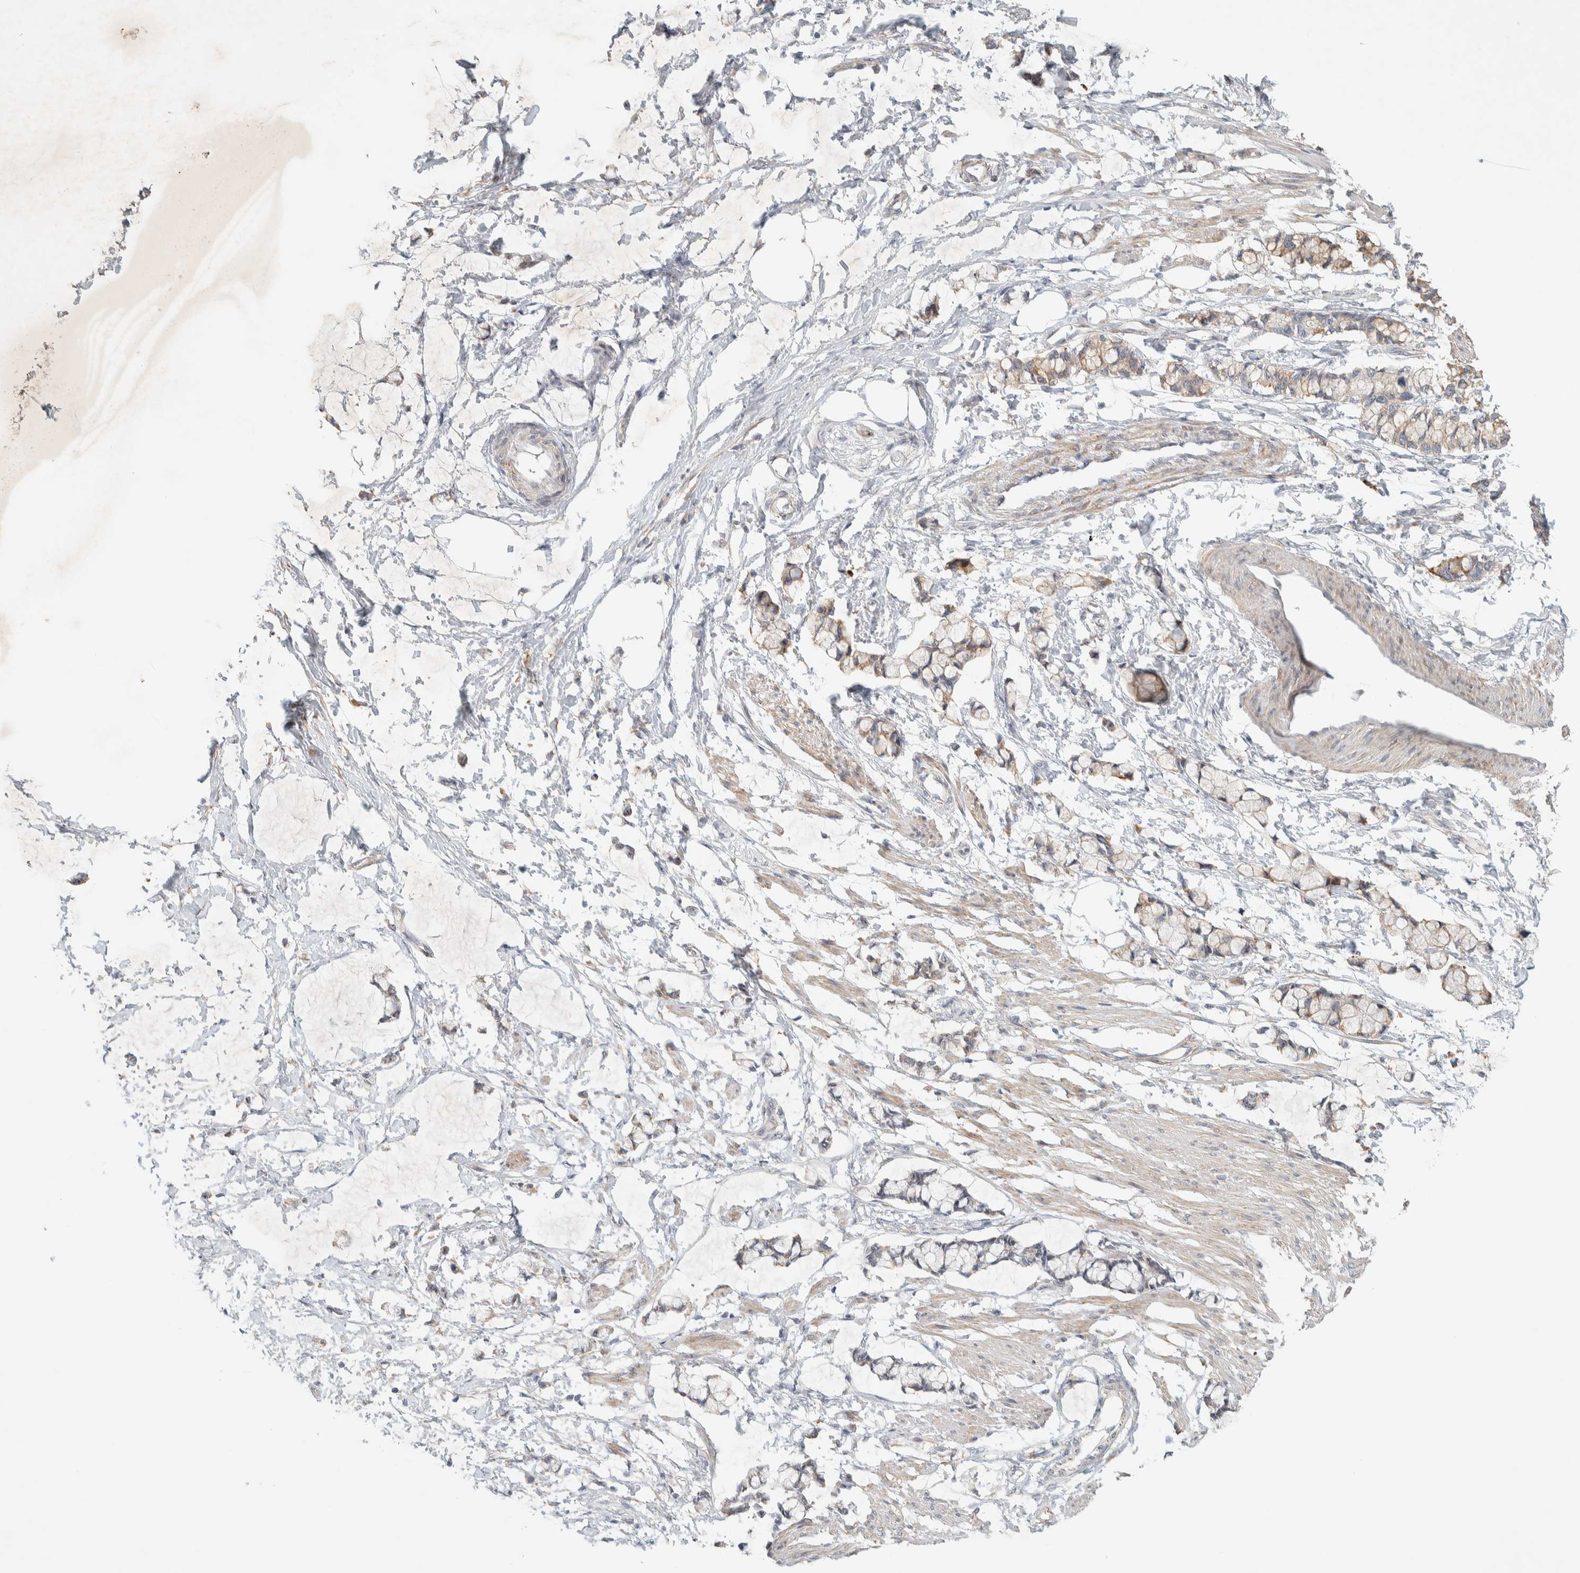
{"staining": {"intensity": "weak", "quantity": ">75%", "location": "cytoplasmic/membranous"}, "tissue": "smooth muscle", "cell_type": "Smooth muscle cells", "image_type": "normal", "snomed": [{"axis": "morphology", "description": "Normal tissue, NOS"}, {"axis": "morphology", "description": "Adenocarcinoma, NOS"}, {"axis": "topography", "description": "Smooth muscle"}, {"axis": "topography", "description": "Colon"}], "caption": "Immunohistochemical staining of unremarkable human smooth muscle shows low levels of weak cytoplasmic/membranous expression in approximately >75% of smooth muscle cells. (Brightfield microscopy of DAB IHC at high magnification).", "gene": "KLHL40", "patient": {"sex": "male", "age": 14}}